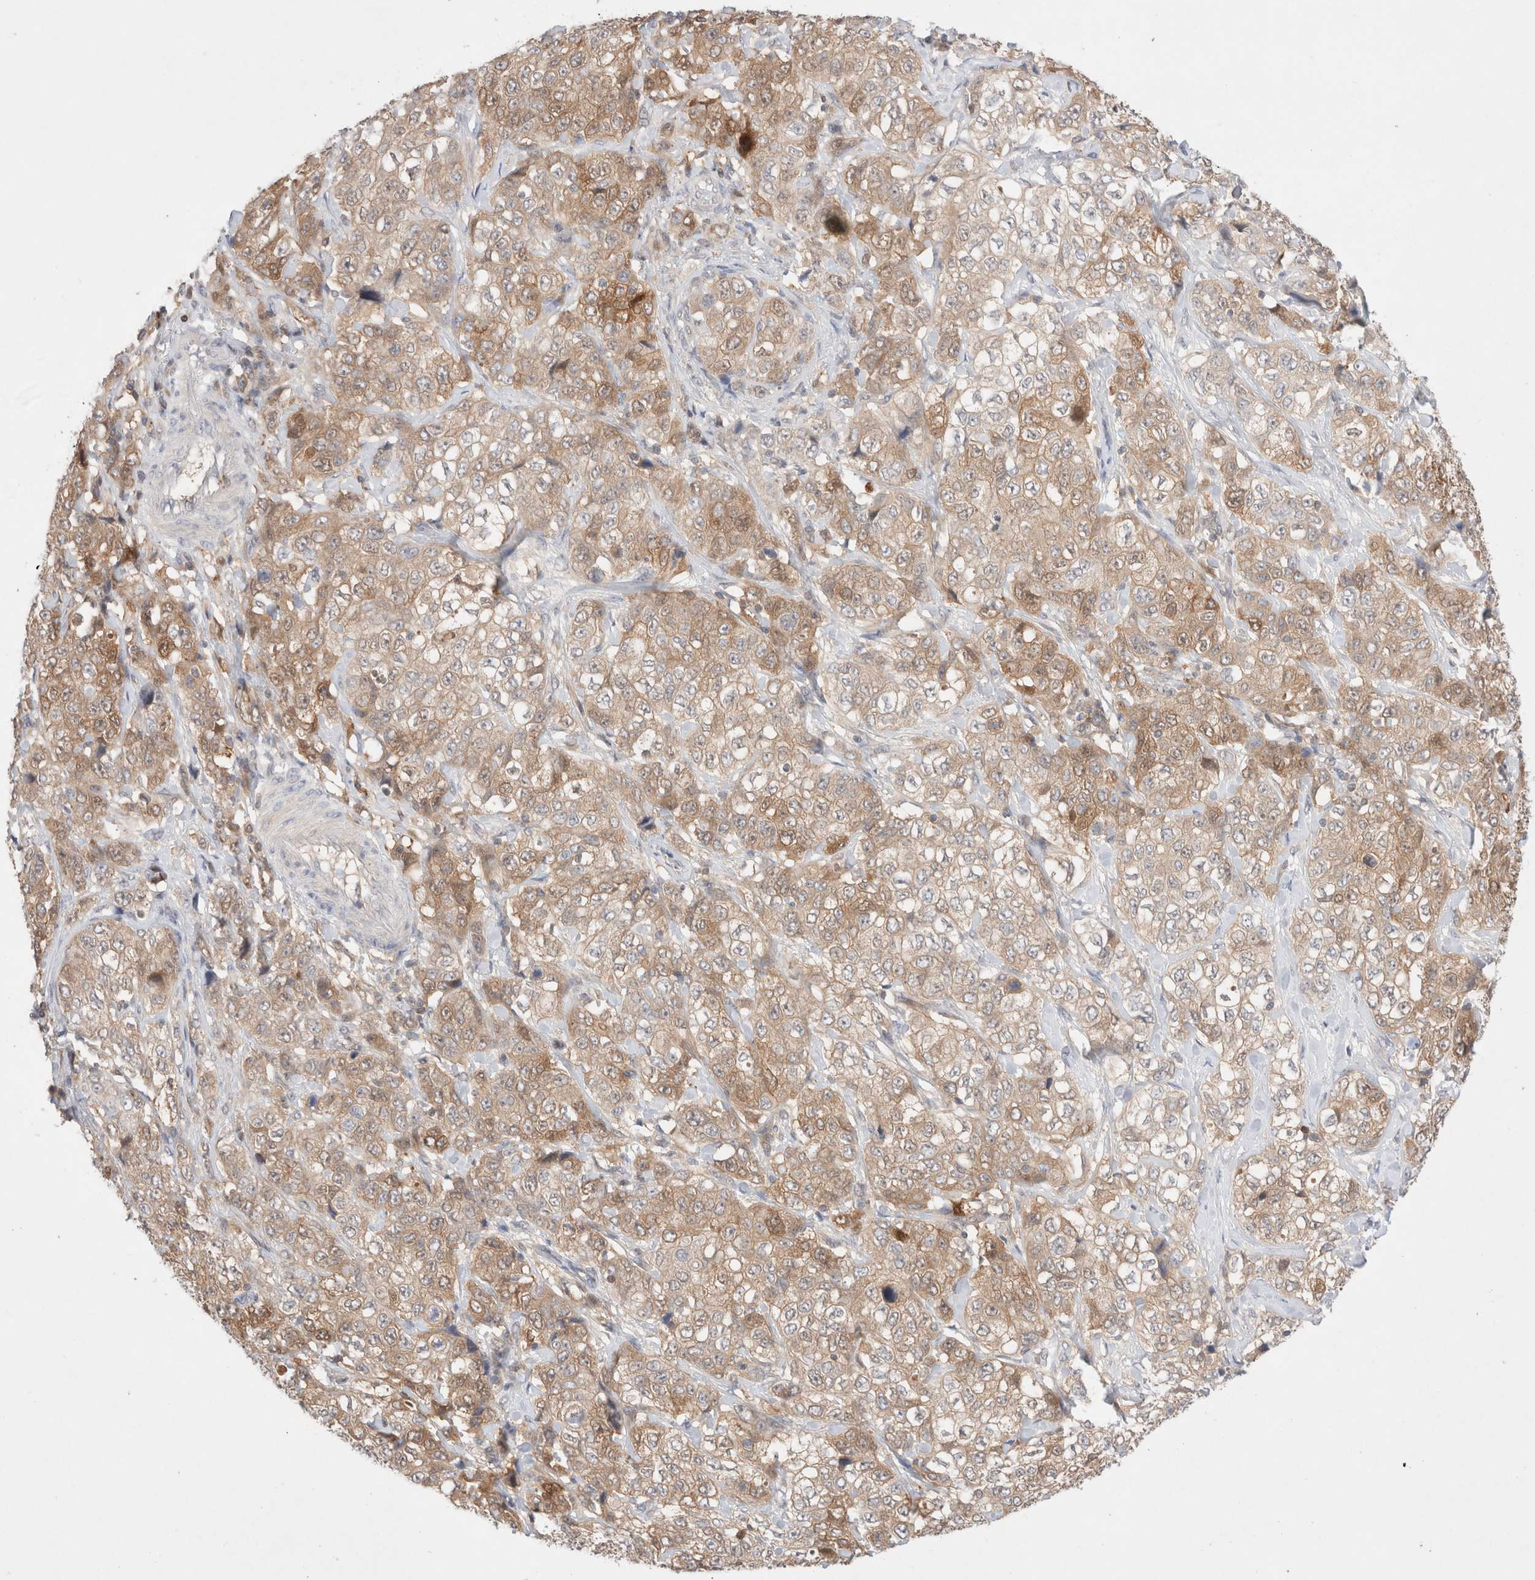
{"staining": {"intensity": "moderate", "quantity": ">75%", "location": "cytoplasmic/membranous"}, "tissue": "stomach cancer", "cell_type": "Tumor cells", "image_type": "cancer", "snomed": [{"axis": "morphology", "description": "Adenocarcinoma, NOS"}, {"axis": "topography", "description": "Stomach"}], "caption": "Approximately >75% of tumor cells in stomach cancer (adenocarcinoma) show moderate cytoplasmic/membranous protein positivity as visualized by brown immunohistochemical staining.", "gene": "STARD10", "patient": {"sex": "male", "age": 48}}